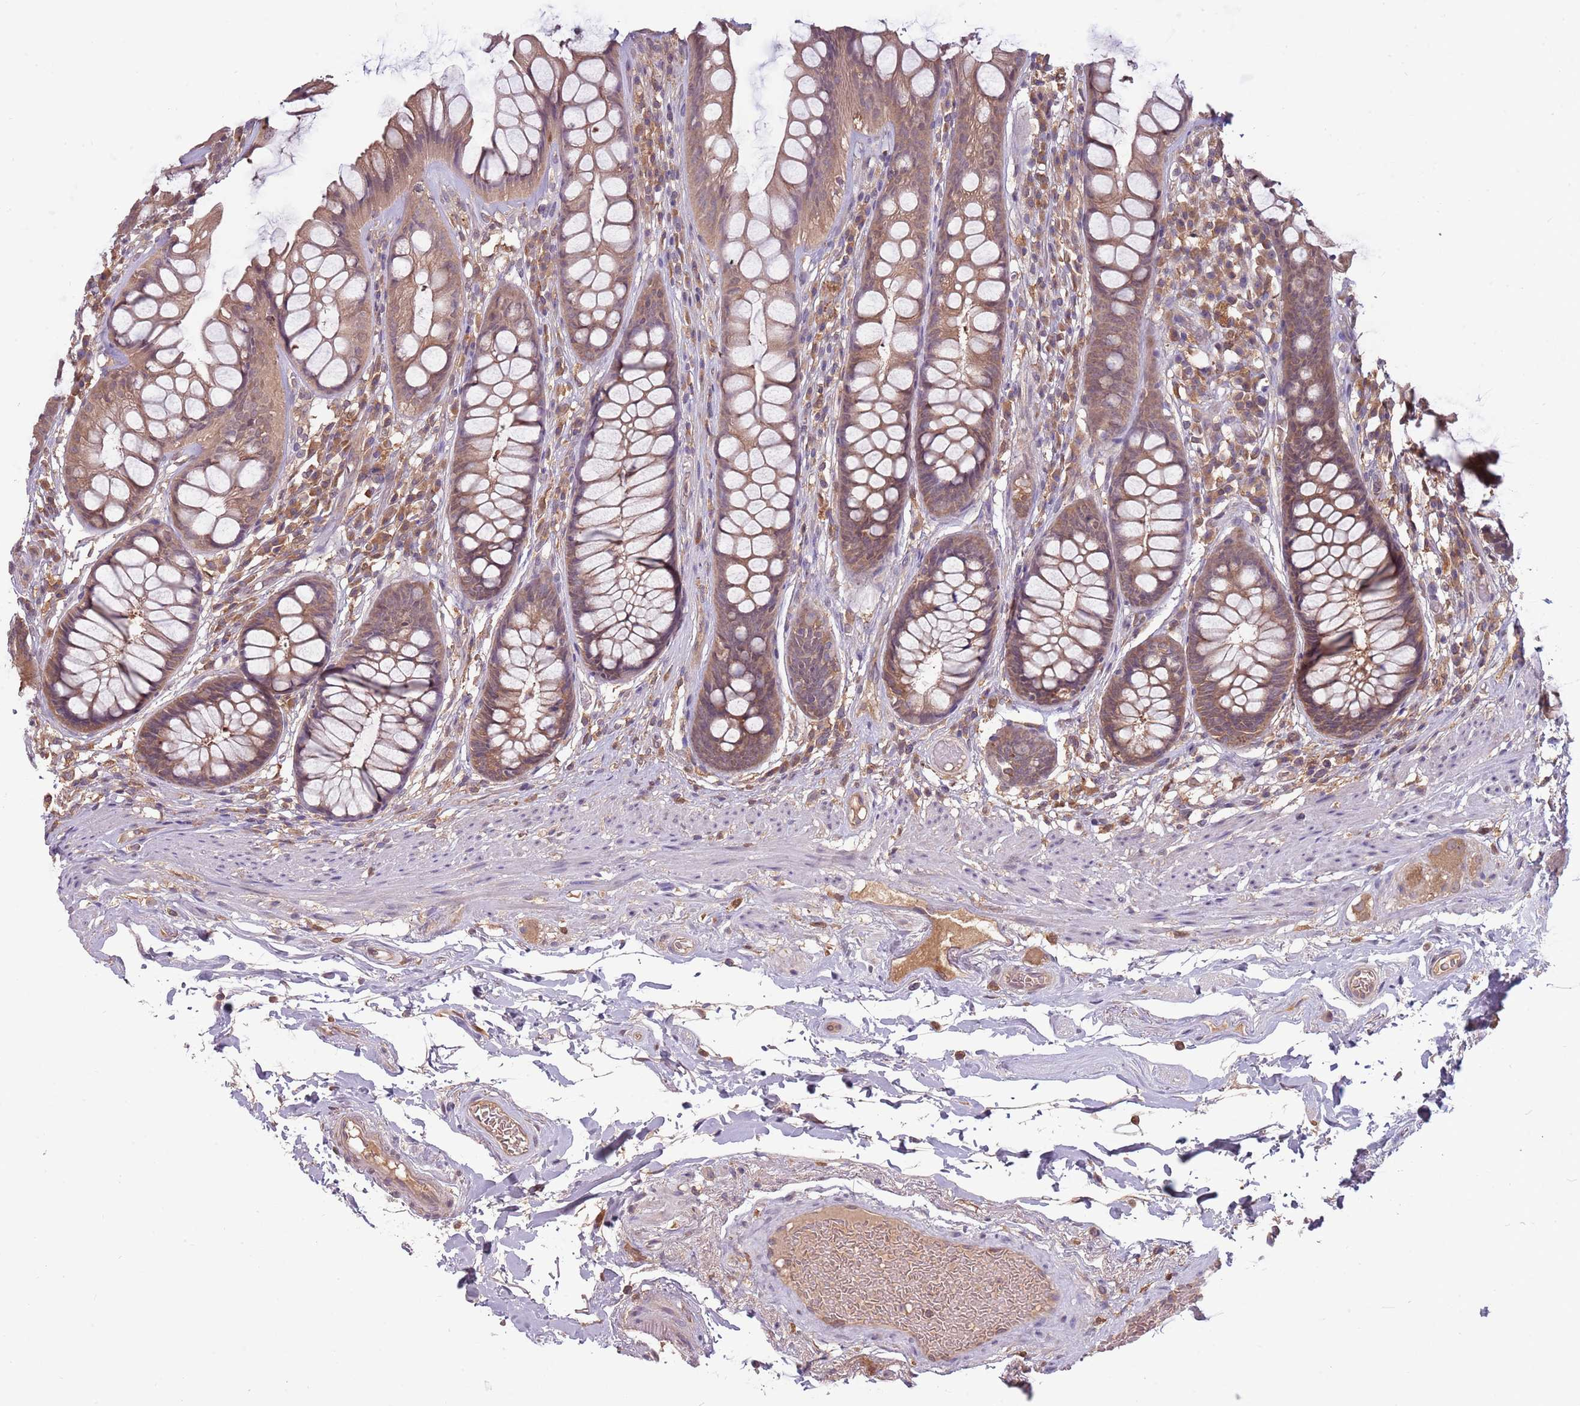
{"staining": {"intensity": "moderate", "quantity": ">75%", "location": "cytoplasmic/membranous"}, "tissue": "rectum", "cell_type": "Glandular cells", "image_type": "normal", "snomed": [{"axis": "morphology", "description": "Normal tissue, NOS"}, {"axis": "topography", "description": "Rectum"}], "caption": "This photomicrograph demonstrates IHC staining of unremarkable rectum, with medium moderate cytoplasmic/membranous expression in about >75% of glandular cells.", "gene": "USP32", "patient": {"sex": "male", "age": 74}}